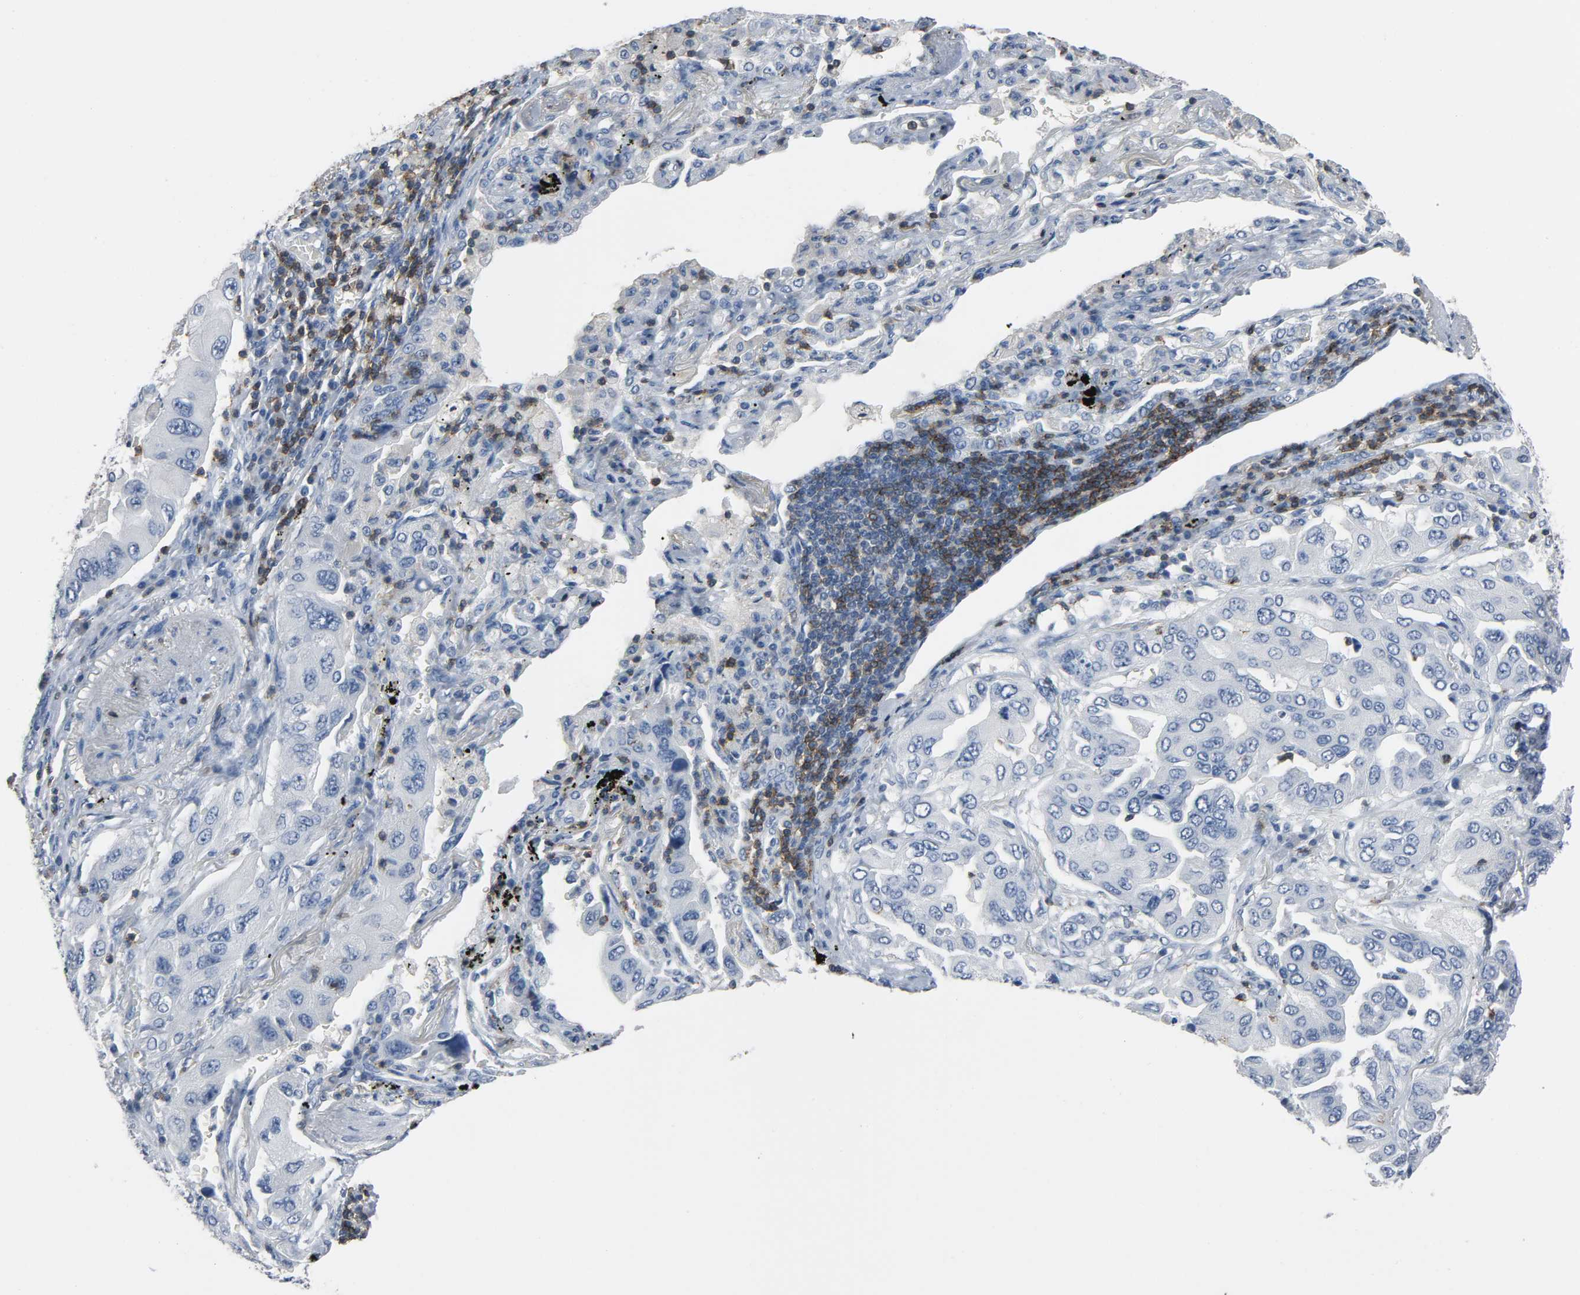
{"staining": {"intensity": "negative", "quantity": "none", "location": "none"}, "tissue": "lung cancer", "cell_type": "Tumor cells", "image_type": "cancer", "snomed": [{"axis": "morphology", "description": "Adenocarcinoma, NOS"}, {"axis": "topography", "description": "Lung"}], "caption": "High power microscopy micrograph of an IHC image of adenocarcinoma (lung), revealing no significant staining in tumor cells. Brightfield microscopy of immunohistochemistry stained with DAB (3,3'-diaminobenzidine) (brown) and hematoxylin (blue), captured at high magnification.", "gene": "LCK", "patient": {"sex": "female", "age": 65}}